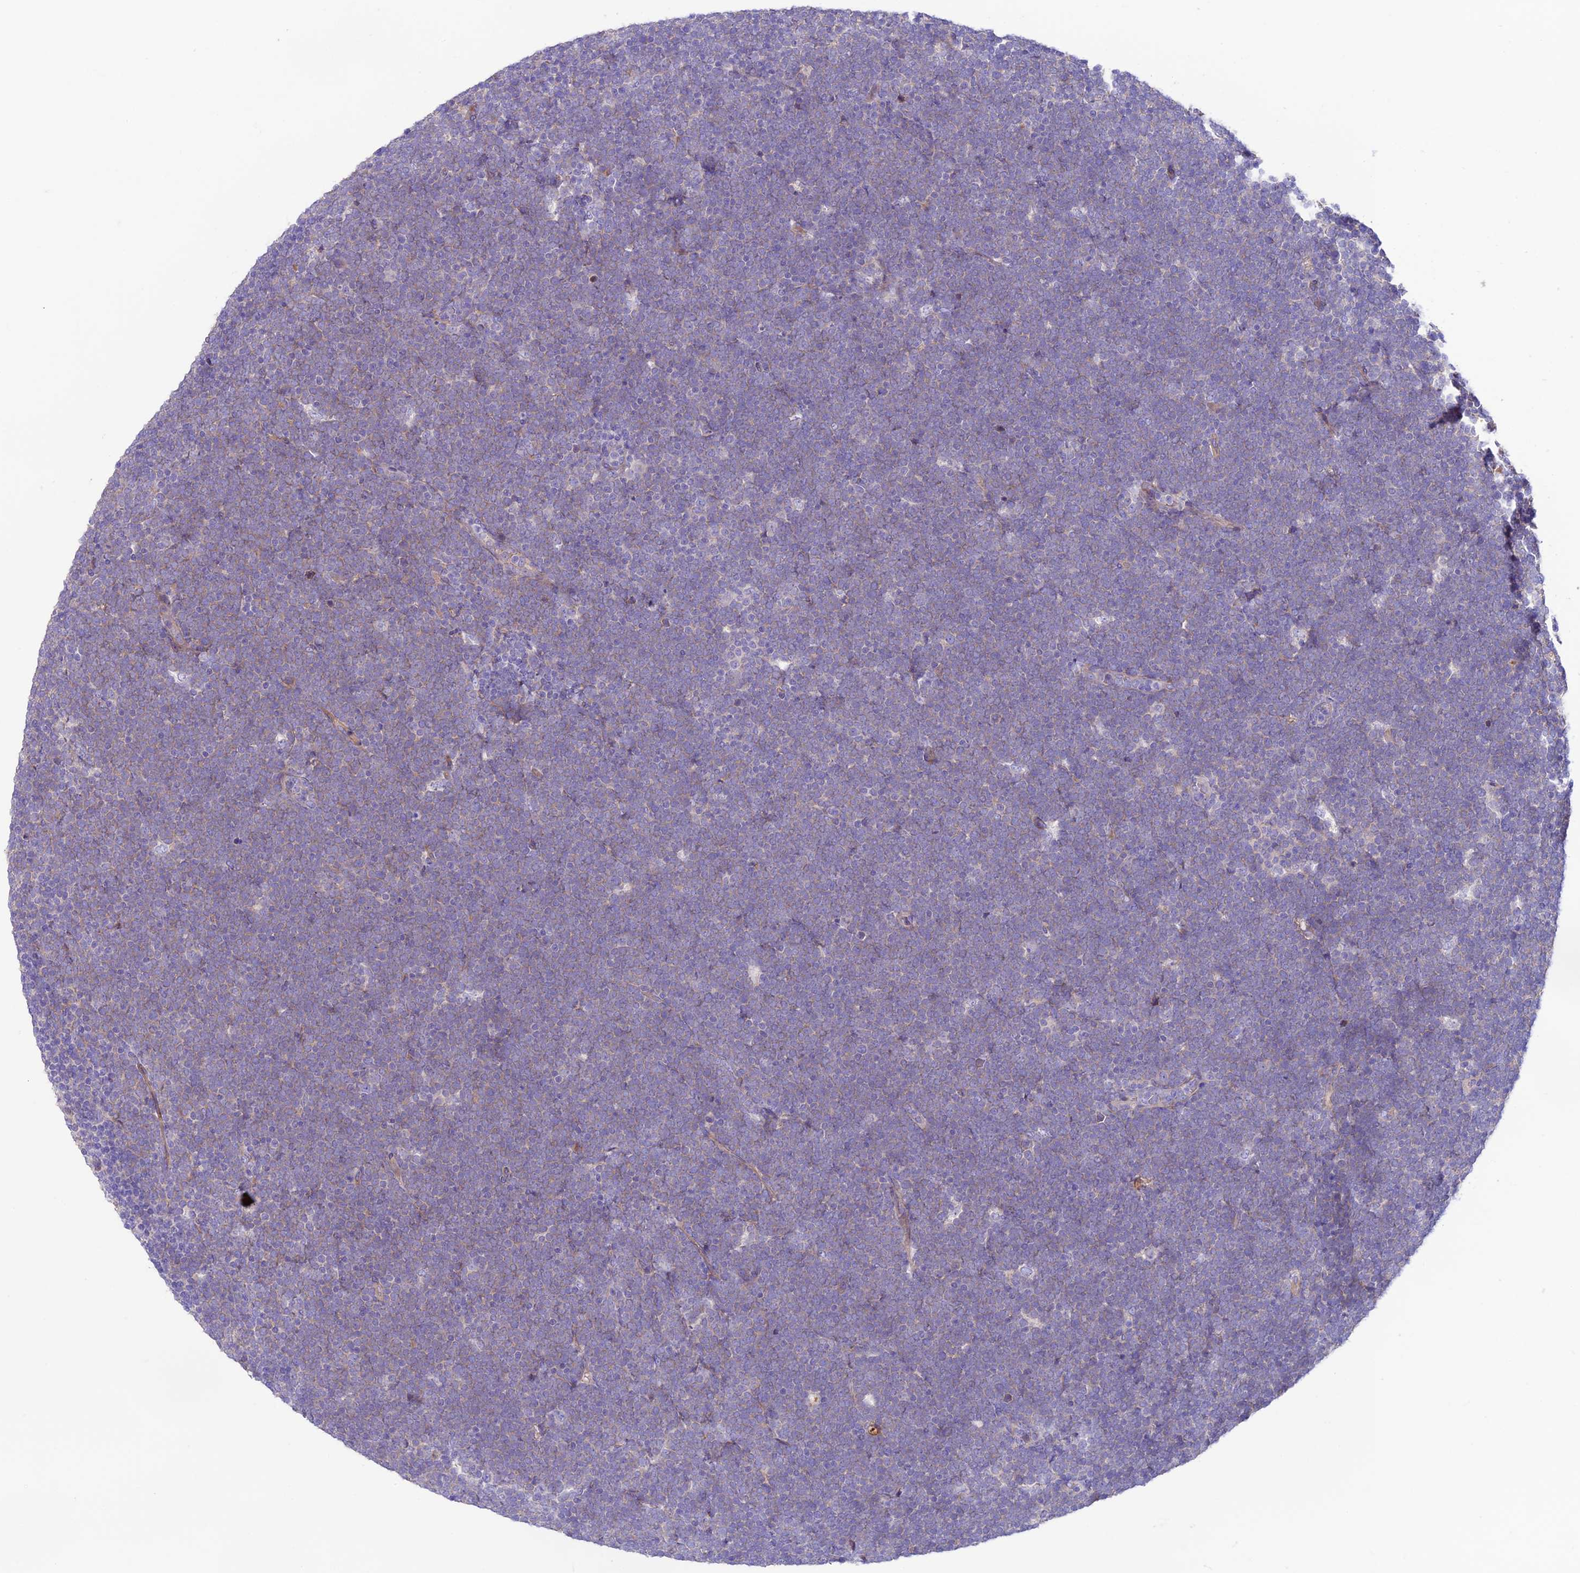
{"staining": {"intensity": "weak", "quantity": "25%-75%", "location": "cytoplasmic/membranous"}, "tissue": "lymphoma", "cell_type": "Tumor cells", "image_type": "cancer", "snomed": [{"axis": "morphology", "description": "Malignant lymphoma, non-Hodgkin's type, High grade"}, {"axis": "topography", "description": "Lymph node"}], "caption": "An immunohistochemistry image of neoplastic tissue is shown. Protein staining in brown shows weak cytoplasmic/membranous positivity in lymphoma within tumor cells.", "gene": "CD99L2", "patient": {"sex": "male", "age": 13}}